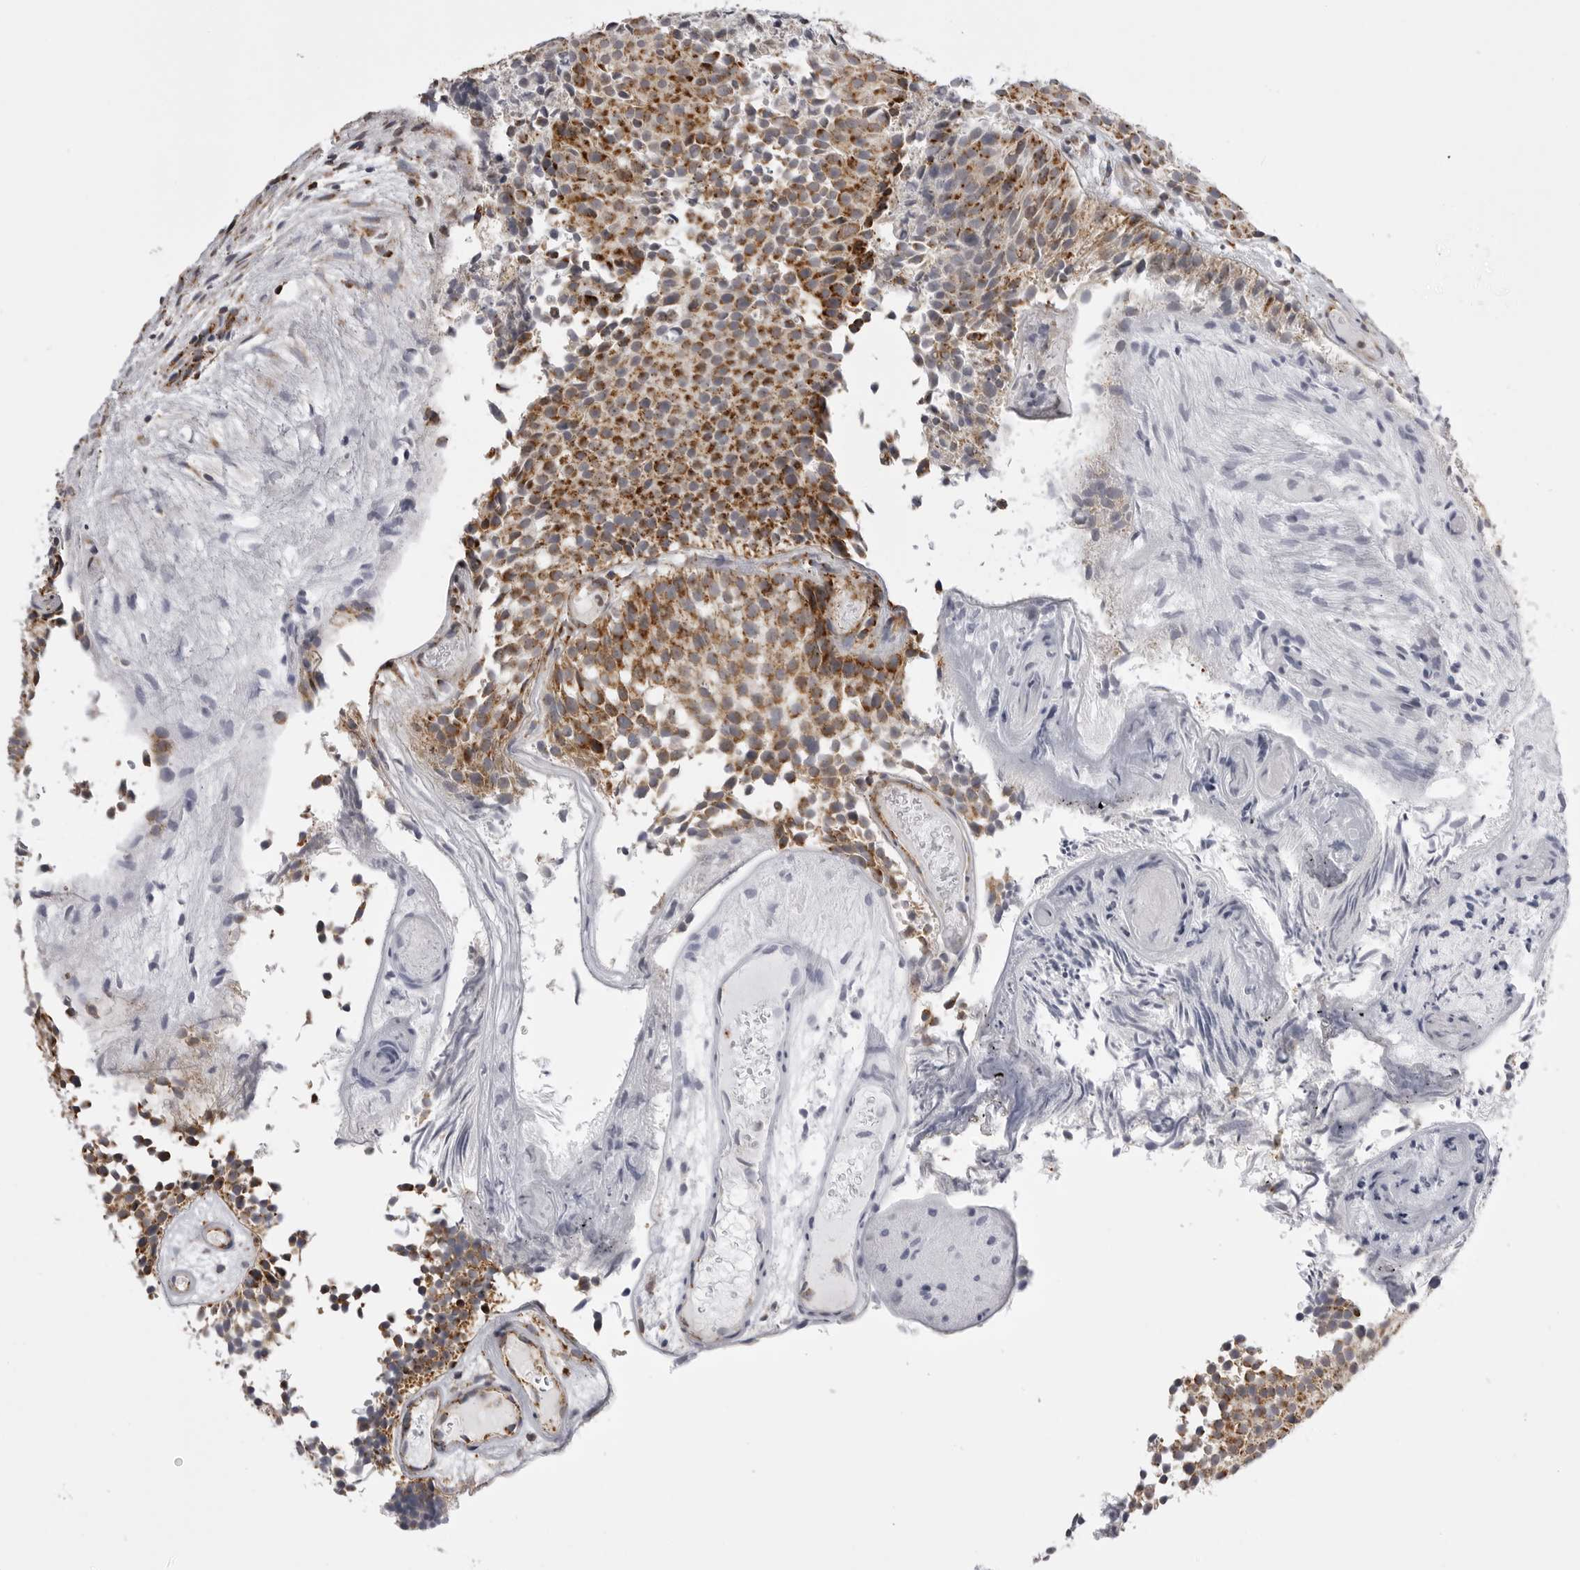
{"staining": {"intensity": "moderate", "quantity": ">75%", "location": "cytoplasmic/membranous"}, "tissue": "urothelial cancer", "cell_type": "Tumor cells", "image_type": "cancer", "snomed": [{"axis": "morphology", "description": "Urothelial carcinoma, Low grade"}, {"axis": "topography", "description": "Urinary bladder"}], "caption": "A brown stain shows moderate cytoplasmic/membranous expression of a protein in human urothelial carcinoma (low-grade) tumor cells.", "gene": "TUFM", "patient": {"sex": "male", "age": 86}}